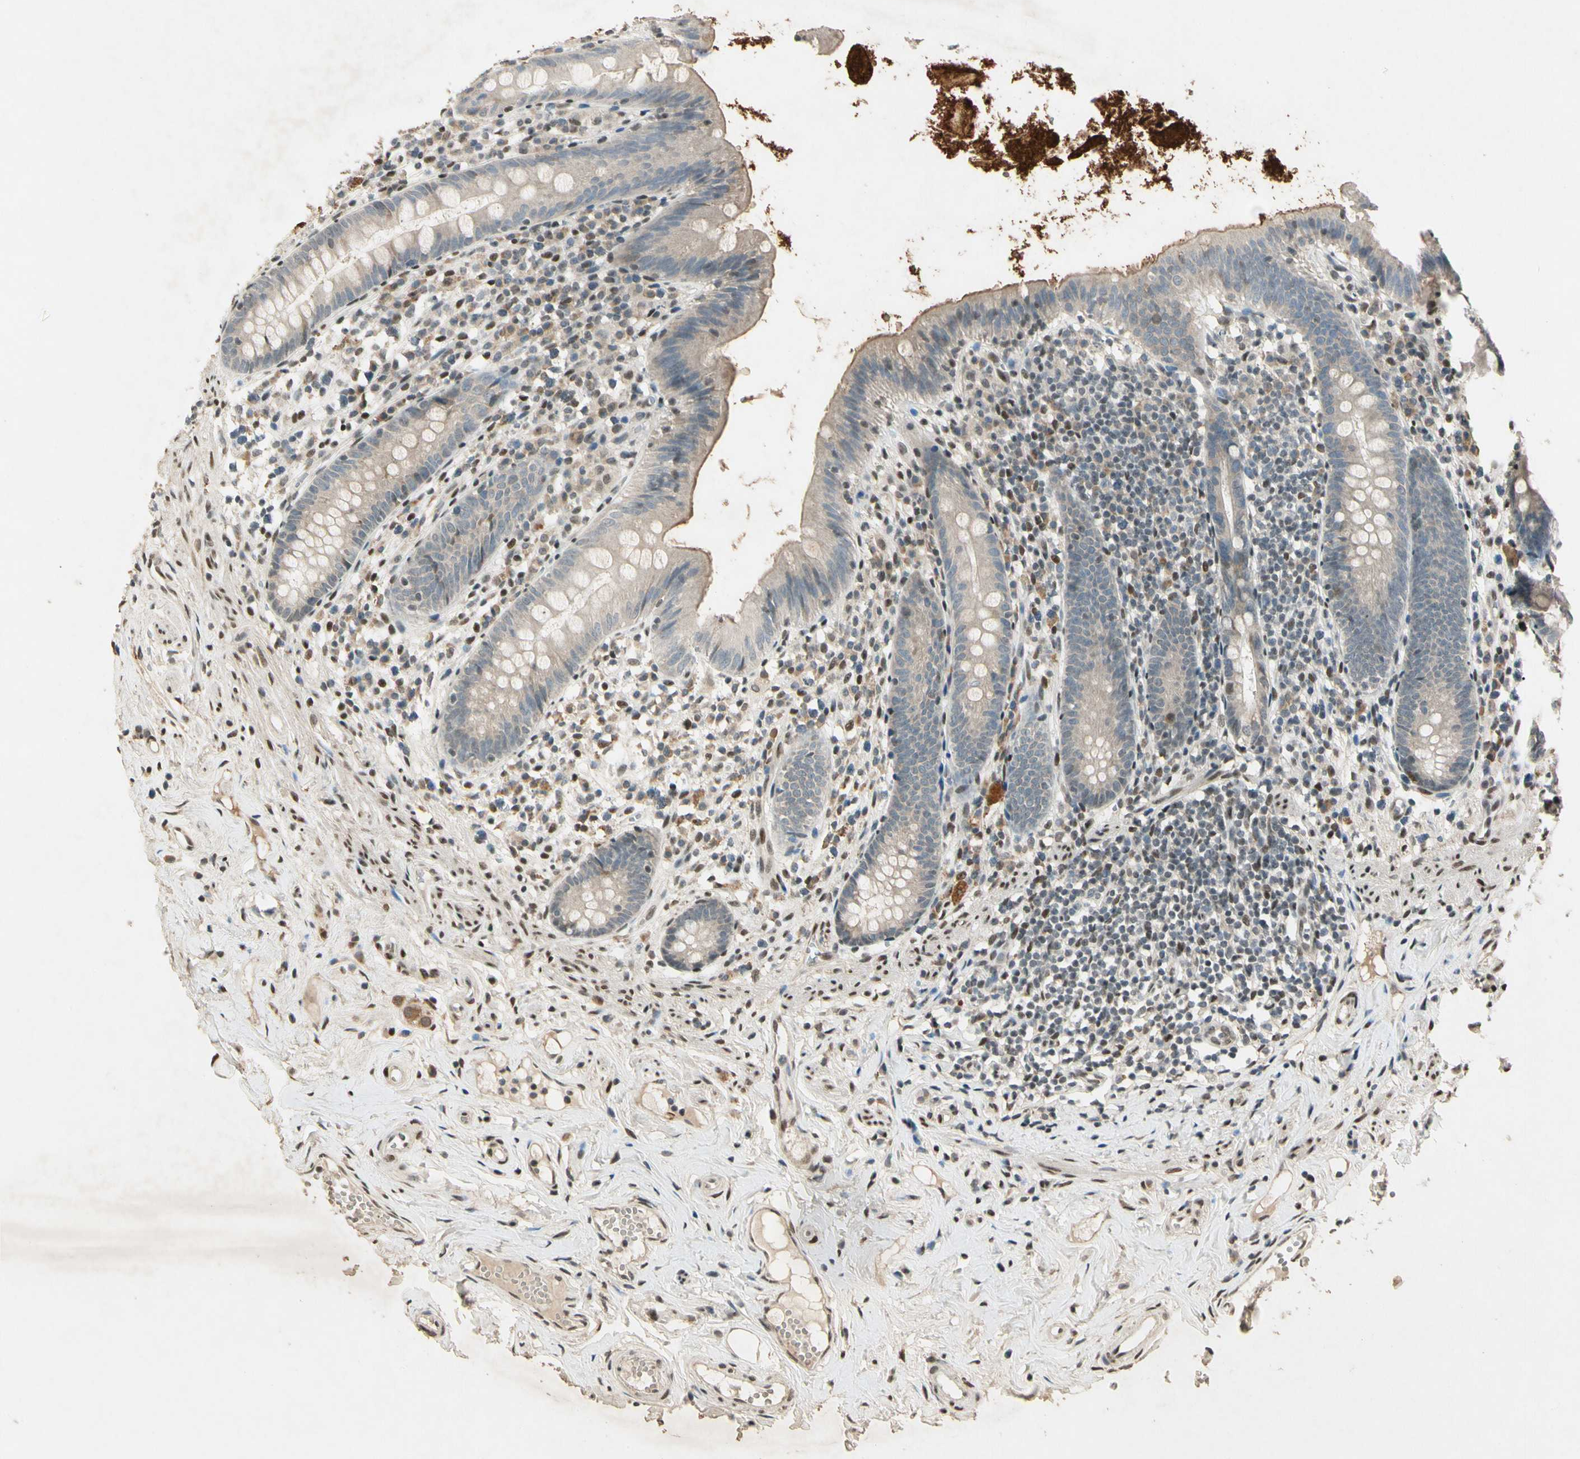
{"staining": {"intensity": "weak", "quantity": "25%-75%", "location": "cytoplasmic/membranous"}, "tissue": "appendix", "cell_type": "Glandular cells", "image_type": "normal", "snomed": [{"axis": "morphology", "description": "Normal tissue, NOS"}, {"axis": "topography", "description": "Appendix"}], "caption": "The histopathology image displays a brown stain indicating the presence of a protein in the cytoplasmic/membranous of glandular cells in appendix. Nuclei are stained in blue.", "gene": "ZBTB4", "patient": {"sex": "male", "age": 52}}